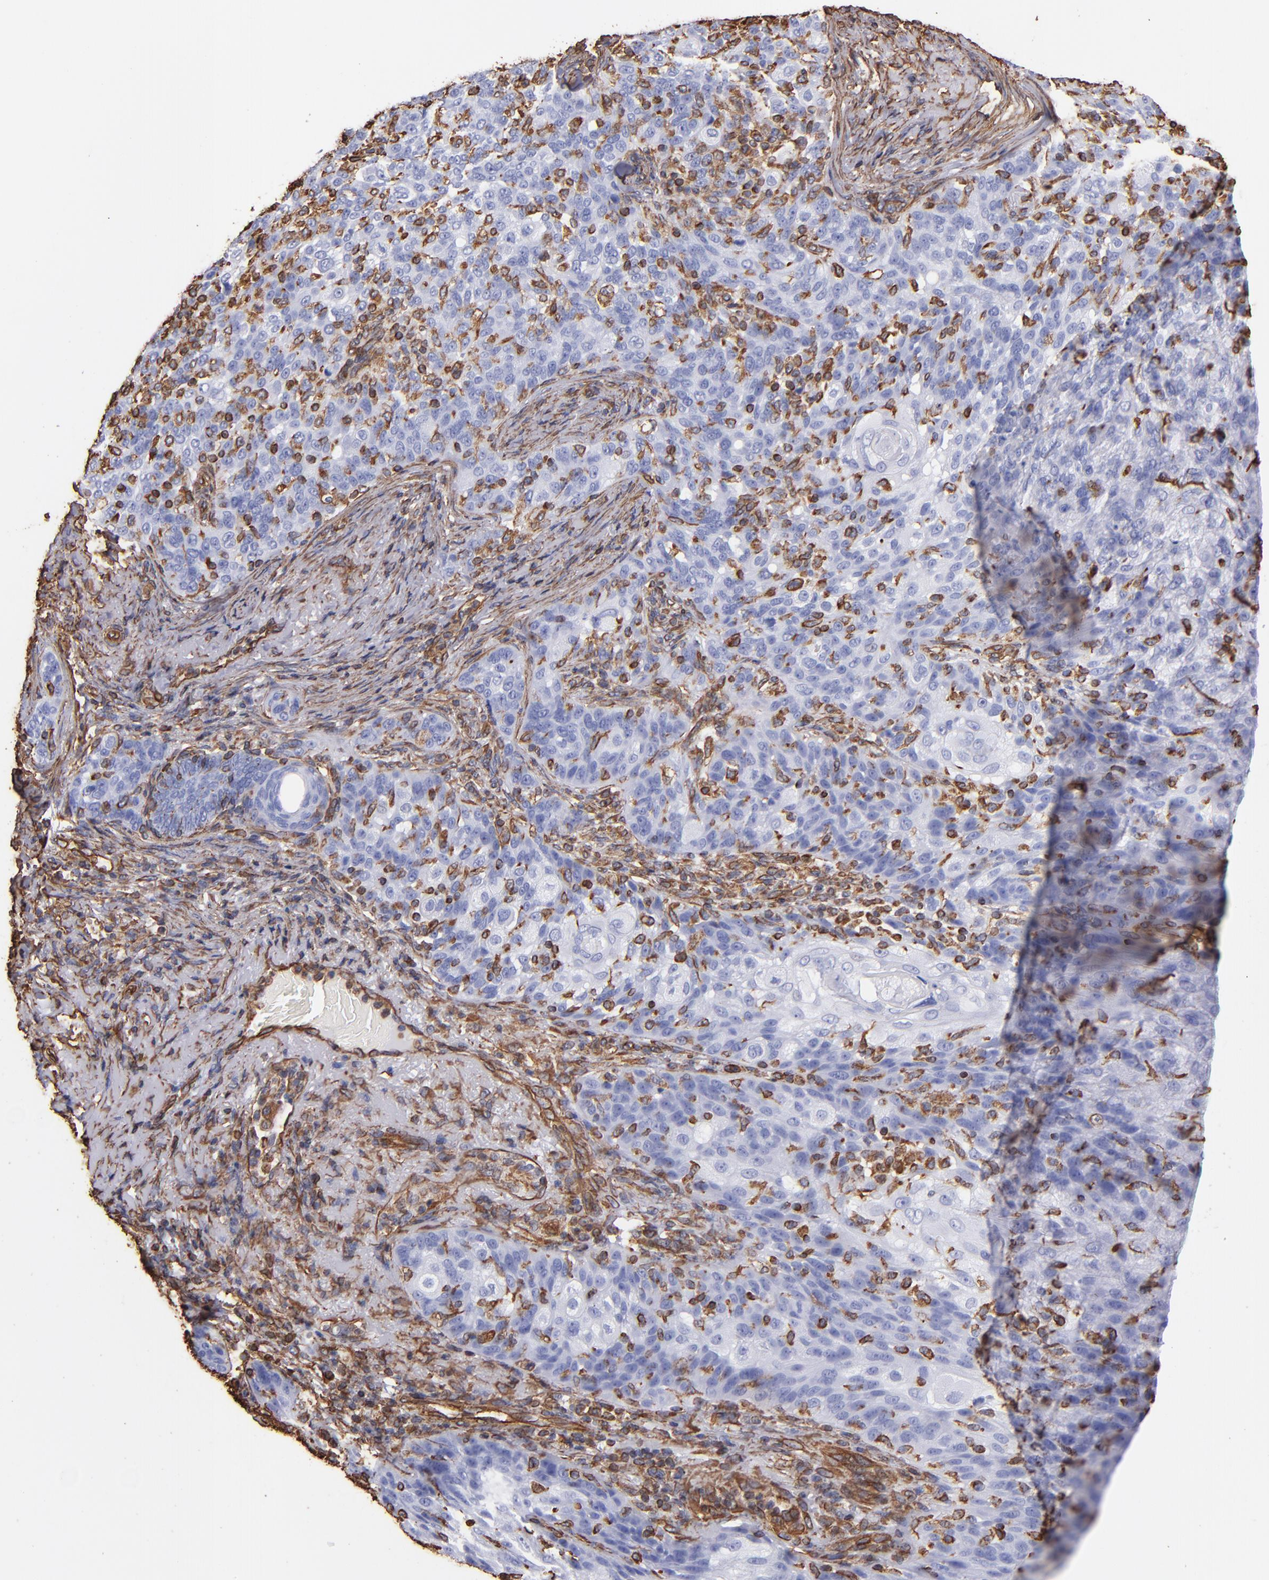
{"staining": {"intensity": "strong", "quantity": "<25%", "location": "cytoplasmic/membranous,nuclear"}, "tissue": "skin cancer", "cell_type": "Tumor cells", "image_type": "cancer", "snomed": [{"axis": "morphology", "description": "Normal tissue, NOS"}, {"axis": "morphology", "description": "Squamous cell carcinoma, NOS"}, {"axis": "topography", "description": "Skin"}], "caption": "Approximately <25% of tumor cells in skin cancer show strong cytoplasmic/membranous and nuclear protein staining as visualized by brown immunohistochemical staining.", "gene": "VIM", "patient": {"sex": "female", "age": 83}}